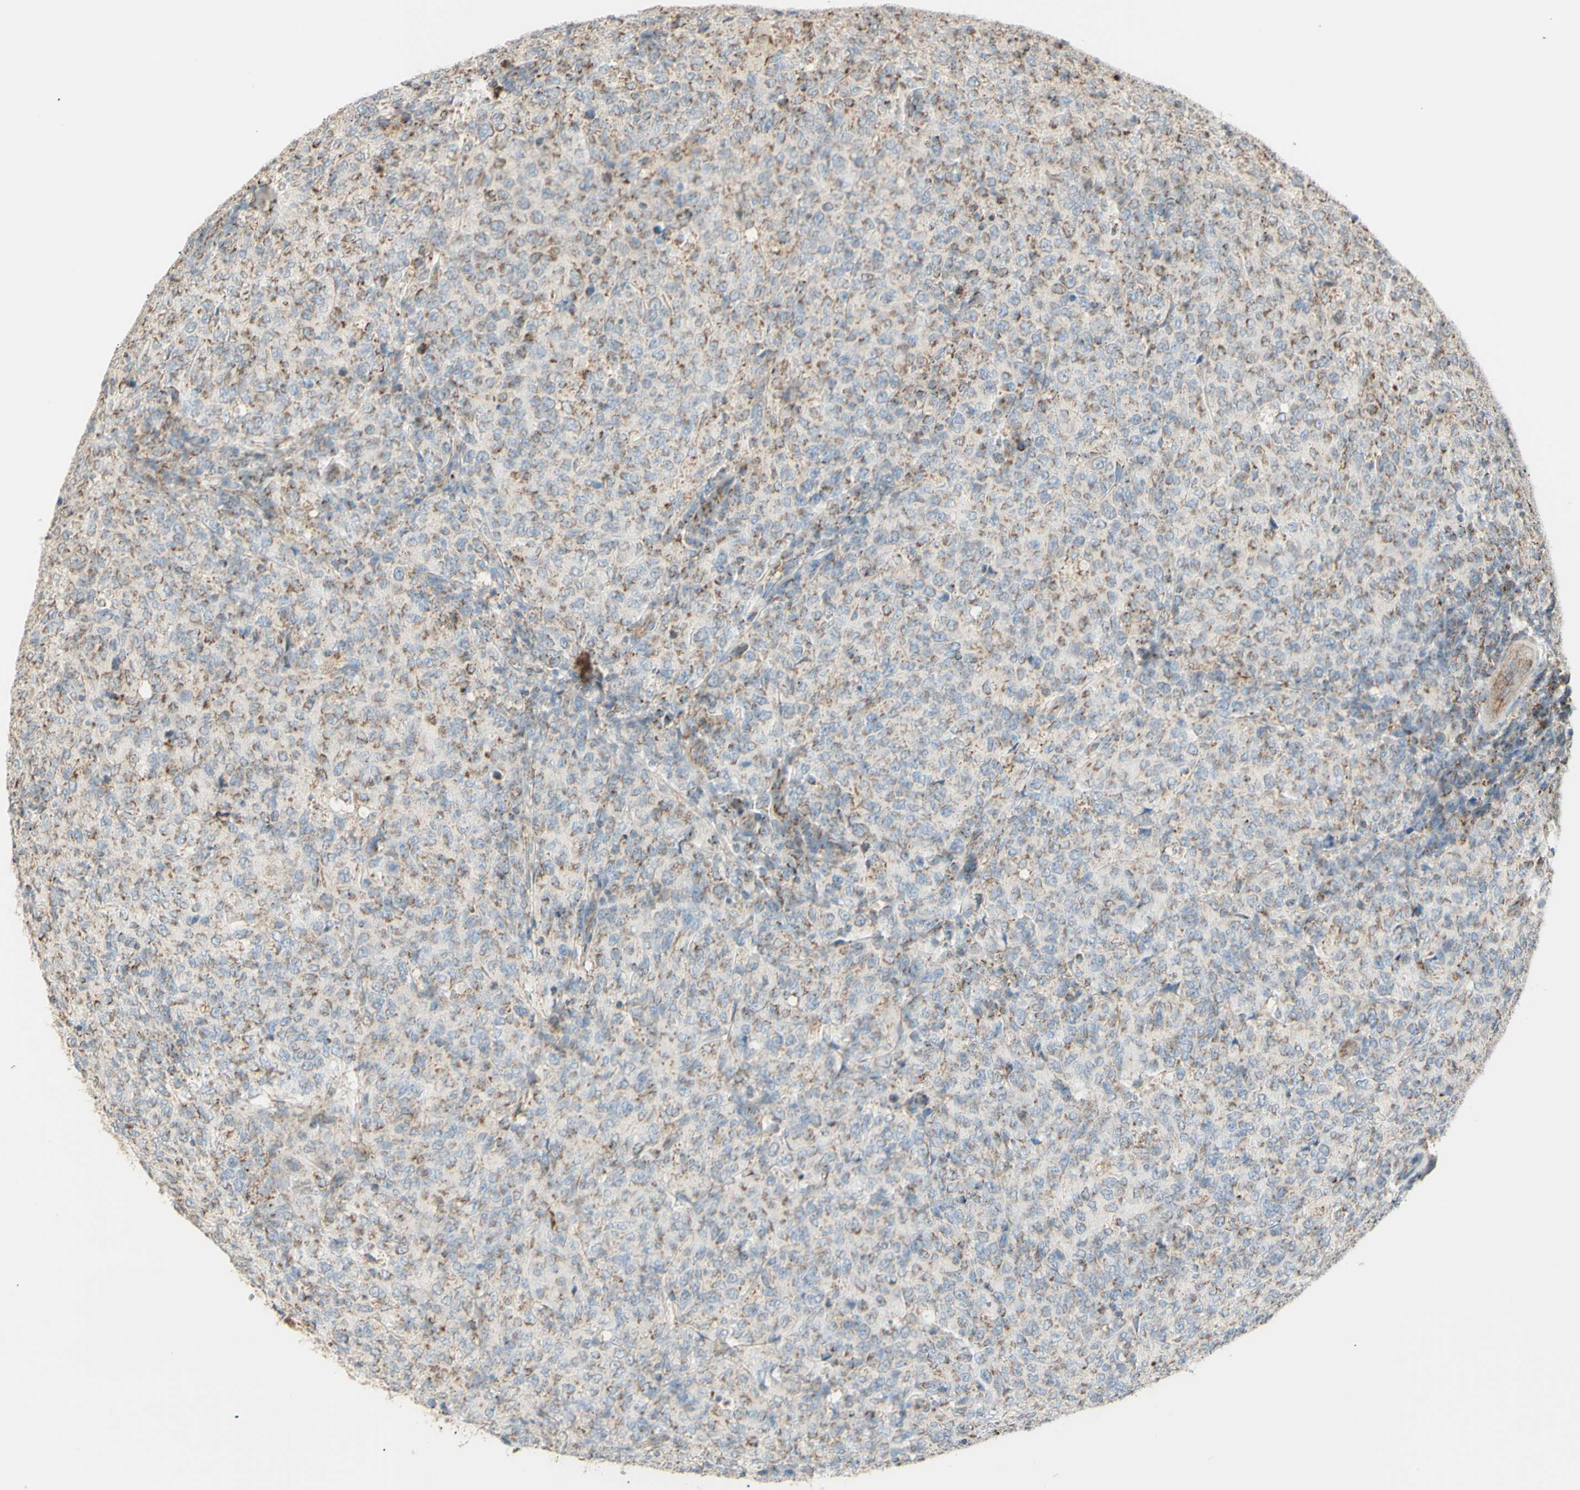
{"staining": {"intensity": "moderate", "quantity": "25%-75%", "location": "cytoplasmic/membranous"}, "tissue": "lymphoma", "cell_type": "Tumor cells", "image_type": "cancer", "snomed": [{"axis": "morphology", "description": "Malignant lymphoma, non-Hodgkin's type, High grade"}, {"axis": "topography", "description": "Tonsil"}], "caption": "Human high-grade malignant lymphoma, non-Hodgkin's type stained for a protein (brown) reveals moderate cytoplasmic/membranous positive positivity in about 25%-75% of tumor cells.", "gene": "LETM1", "patient": {"sex": "female", "age": 36}}